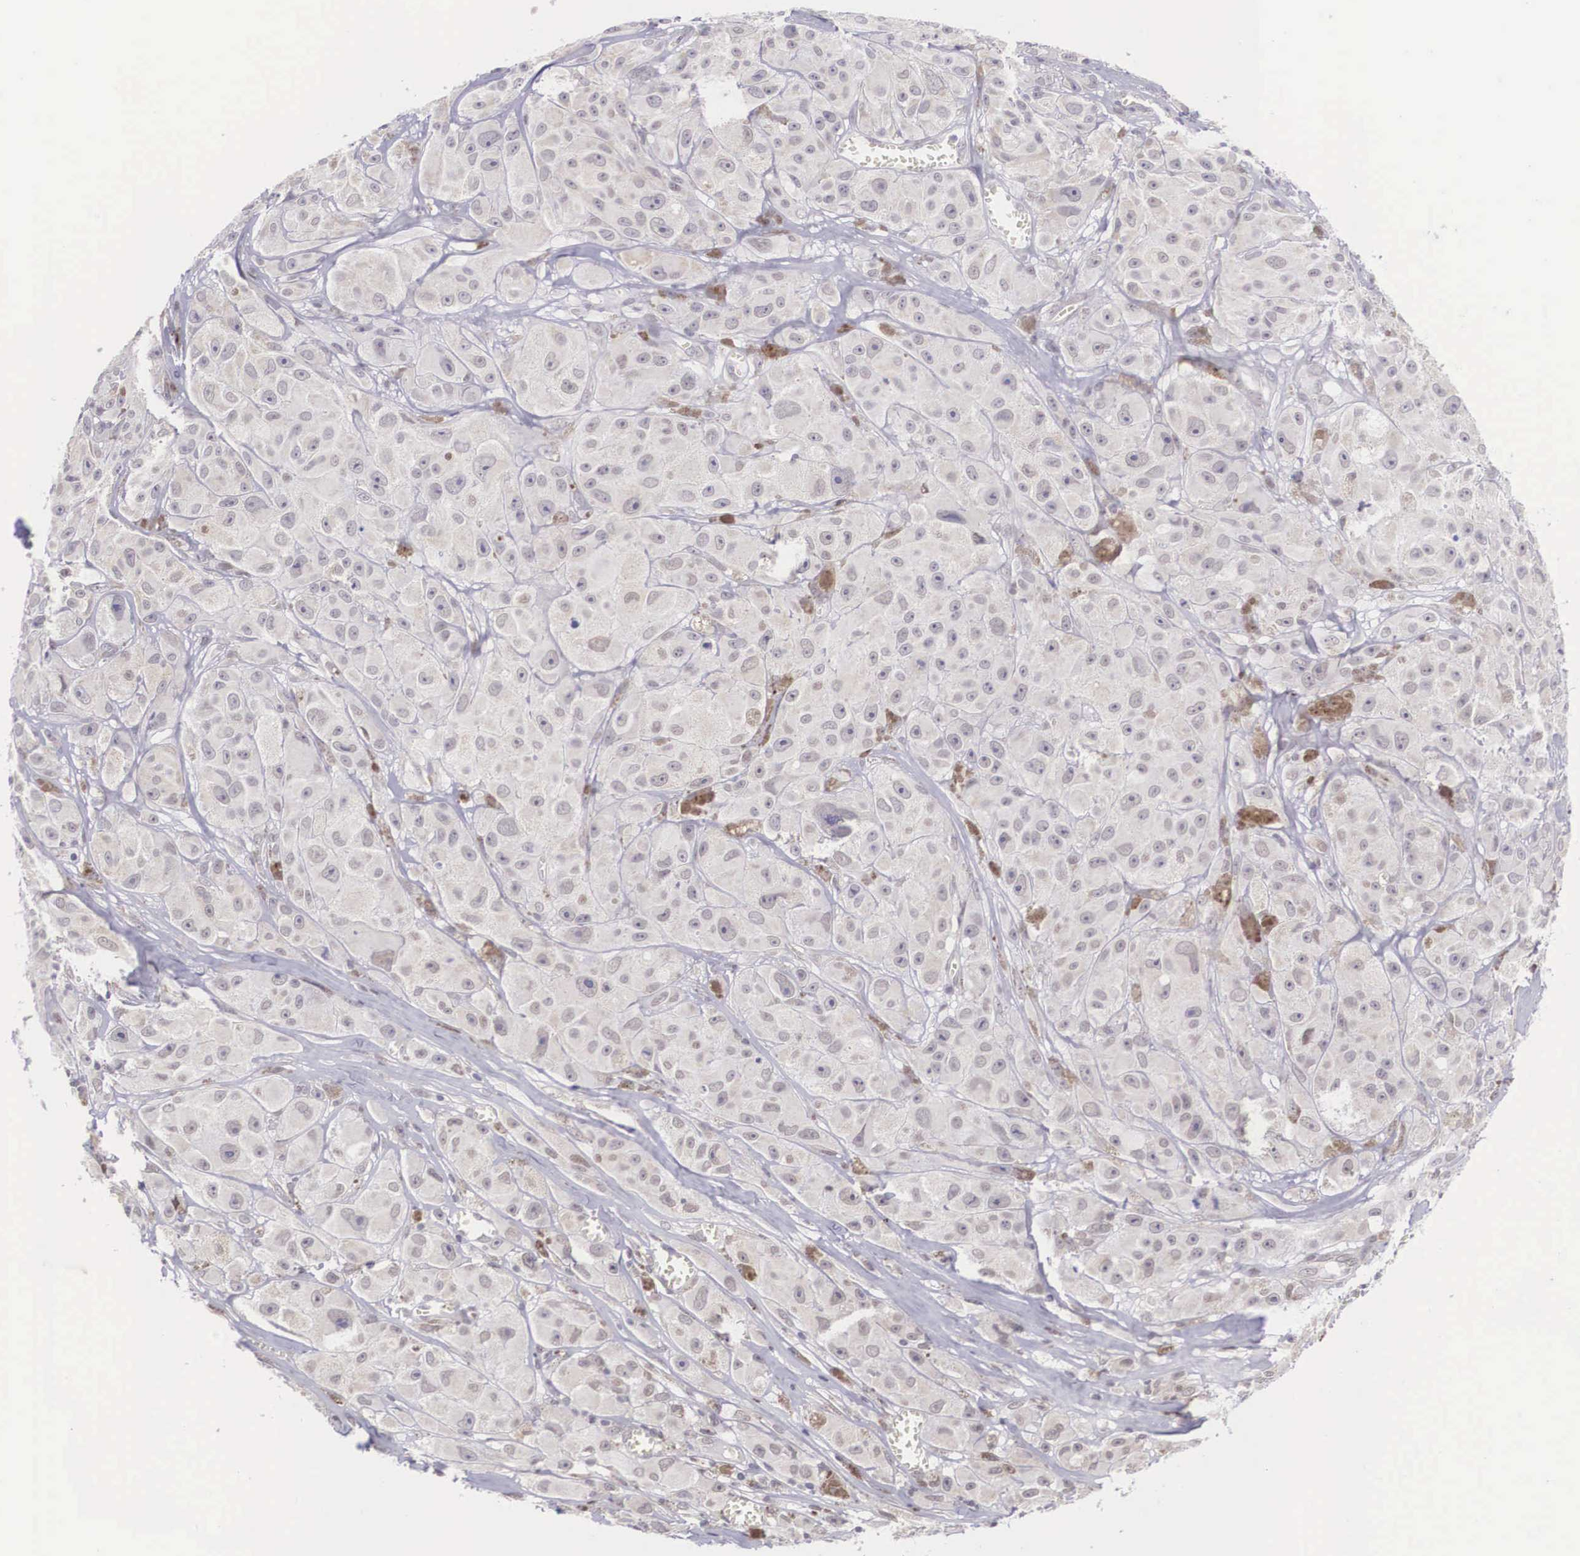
{"staining": {"intensity": "negative", "quantity": "none", "location": "none"}, "tissue": "melanoma", "cell_type": "Tumor cells", "image_type": "cancer", "snomed": [{"axis": "morphology", "description": "Malignant melanoma, NOS"}, {"axis": "topography", "description": "Skin"}], "caption": "An IHC photomicrograph of malignant melanoma is shown. There is no staining in tumor cells of malignant melanoma. (DAB (3,3'-diaminobenzidine) IHC with hematoxylin counter stain).", "gene": "SLC25A21", "patient": {"sex": "male", "age": 56}}